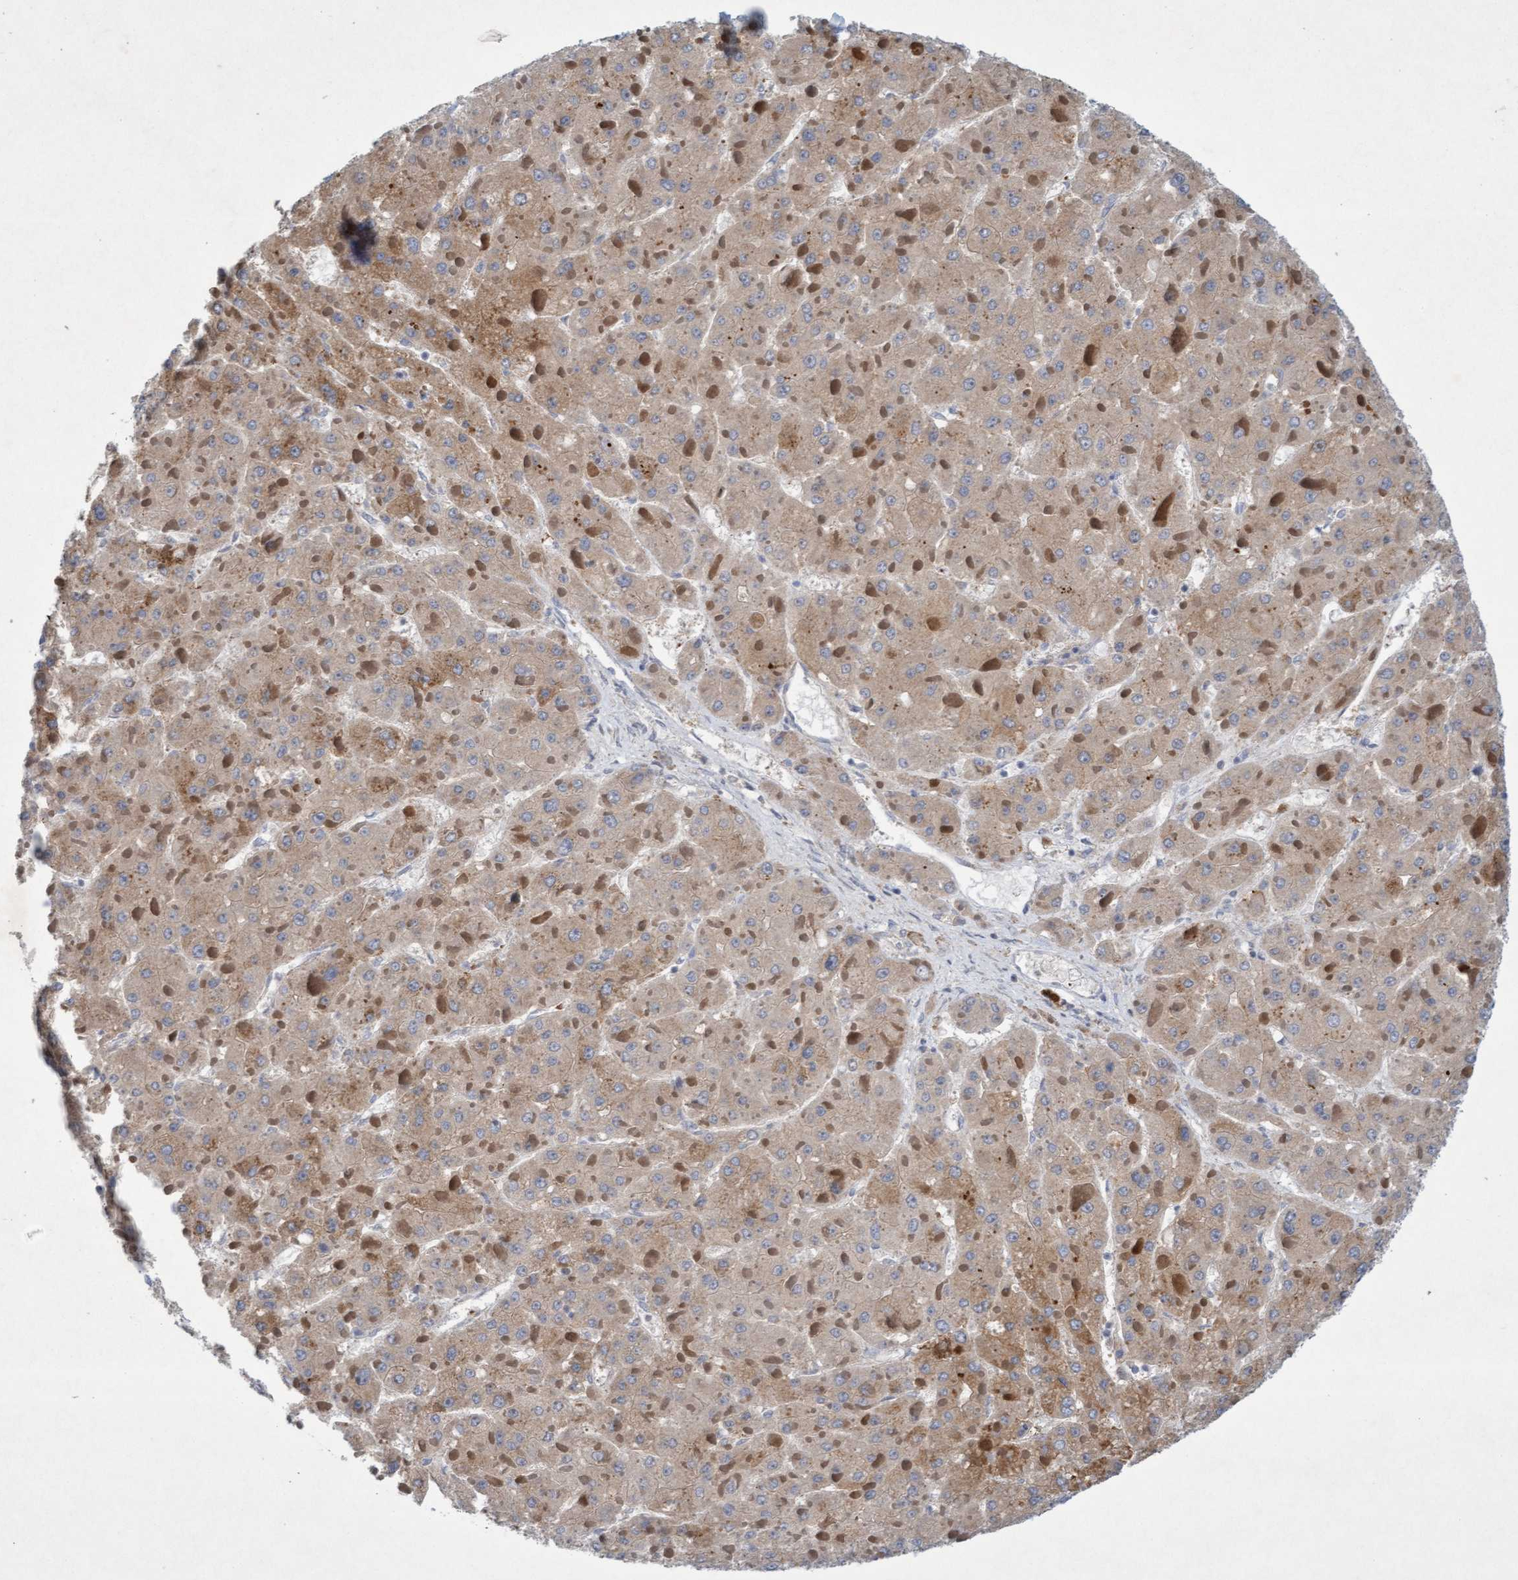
{"staining": {"intensity": "weak", "quantity": ">75%", "location": "cytoplasmic/membranous"}, "tissue": "liver cancer", "cell_type": "Tumor cells", "image_type": "cancer", "snomed": [{"axis": "morphology", "description": "Carcinoma, Hepatocellular, NOS"}, {"axis": "topography", "description": "Liver"}], "caption": "Protein staining displays weak cytoplasmic/membranous expression in about >75% of tumor cells in liver hepatocellular carcinoma.", "gene": "DDHD2", "patient": {"sex": "female", "age": 73}}